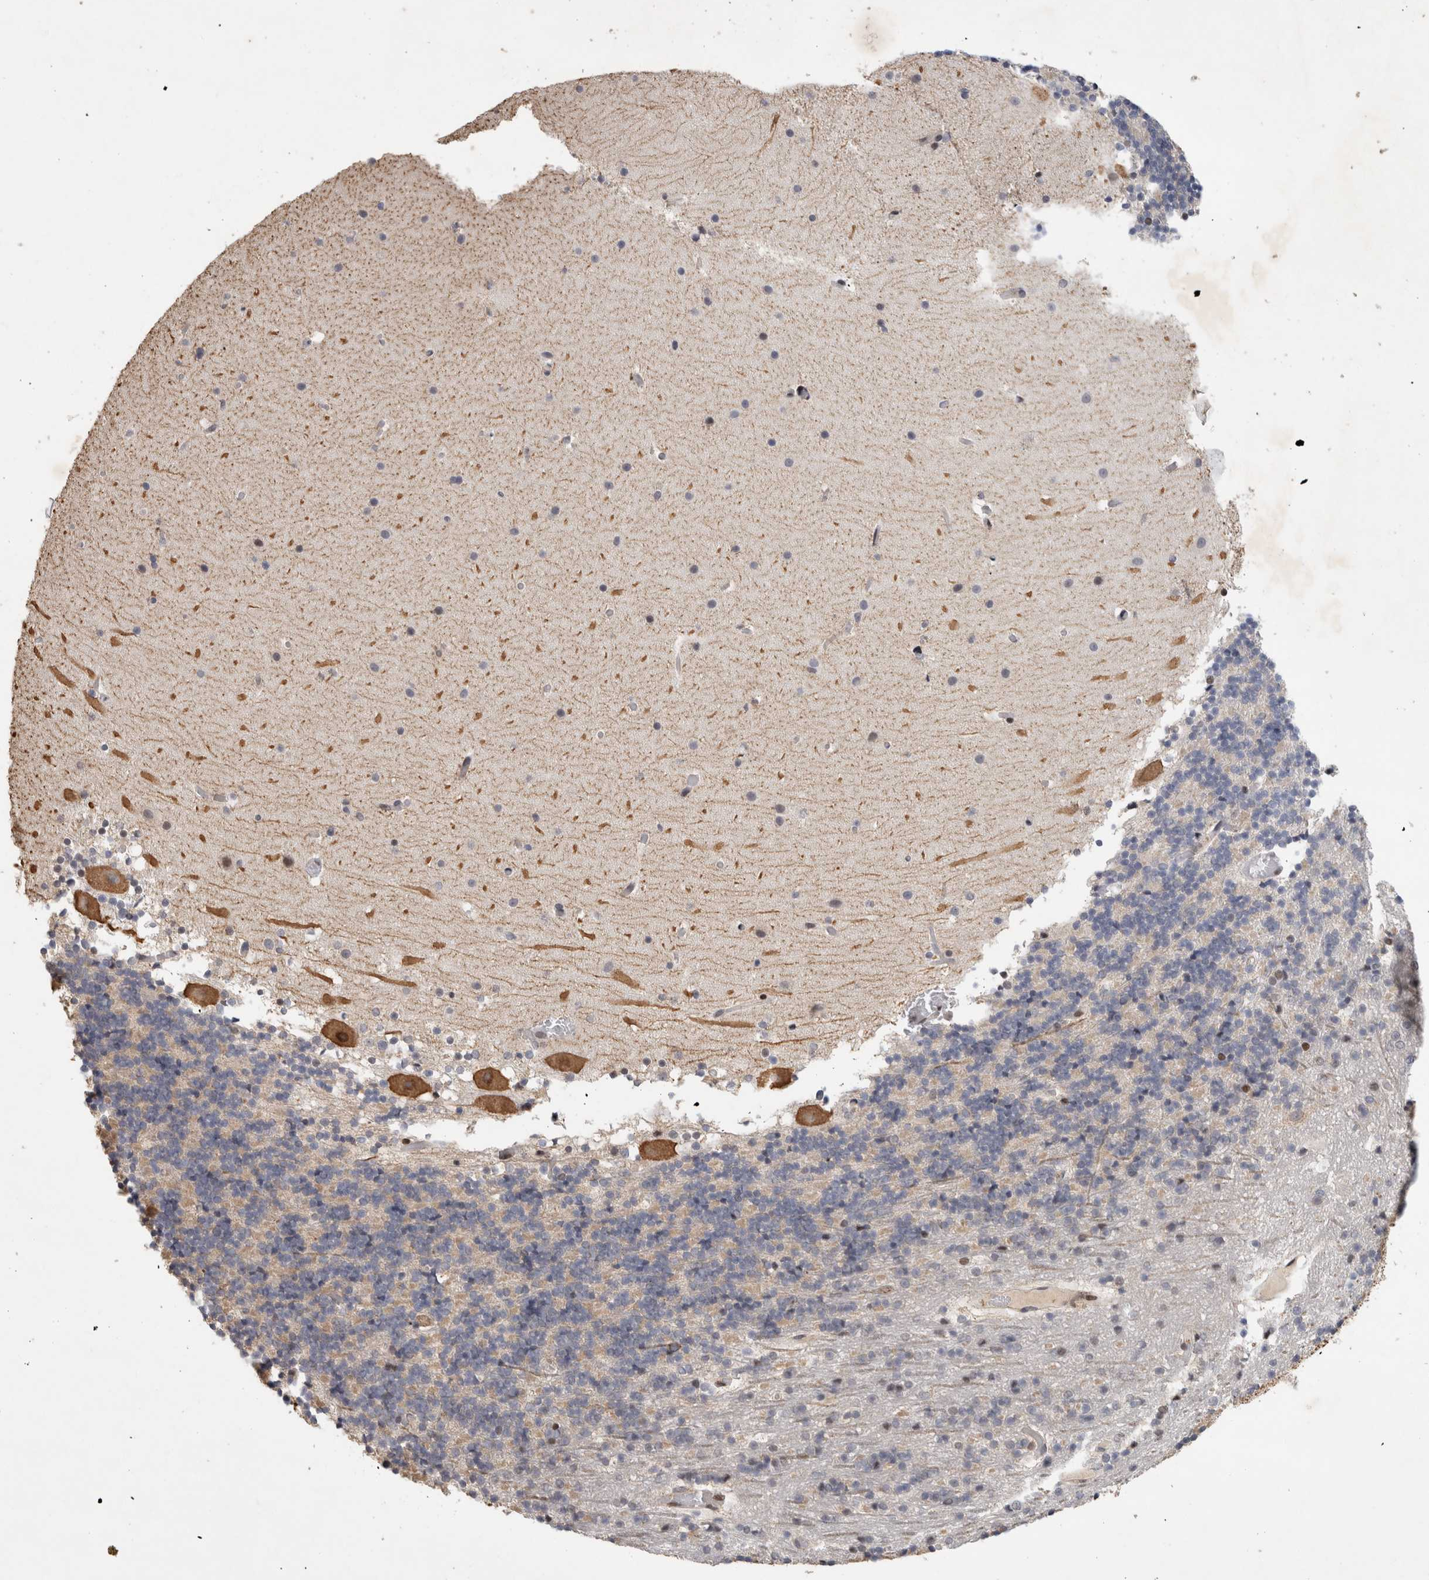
{"staining": {"intensity": "negative", "quantity": "none", "location": "none"}, "tissue": "cerebellum", "cell_type": "Cells in granular layer", "image_type": "normal", "snomed": [{"axis": "morphology", "description": "Normal tissue, NOS"}, {"axis": "topography", "description": "Cerebellum"}], "caption": "An image of cerebellum stained for a protein demonstrates no brown staining in cells in granular layer. (Stains: DAB (3,3'-diaminobenzidine) immunohistochemistry with hematoxylin counter stain, Microscopy: brightfield microscopy at high magnification).", "gene": "C8orf58", "patient": {"sex": "male", "age": 57}}